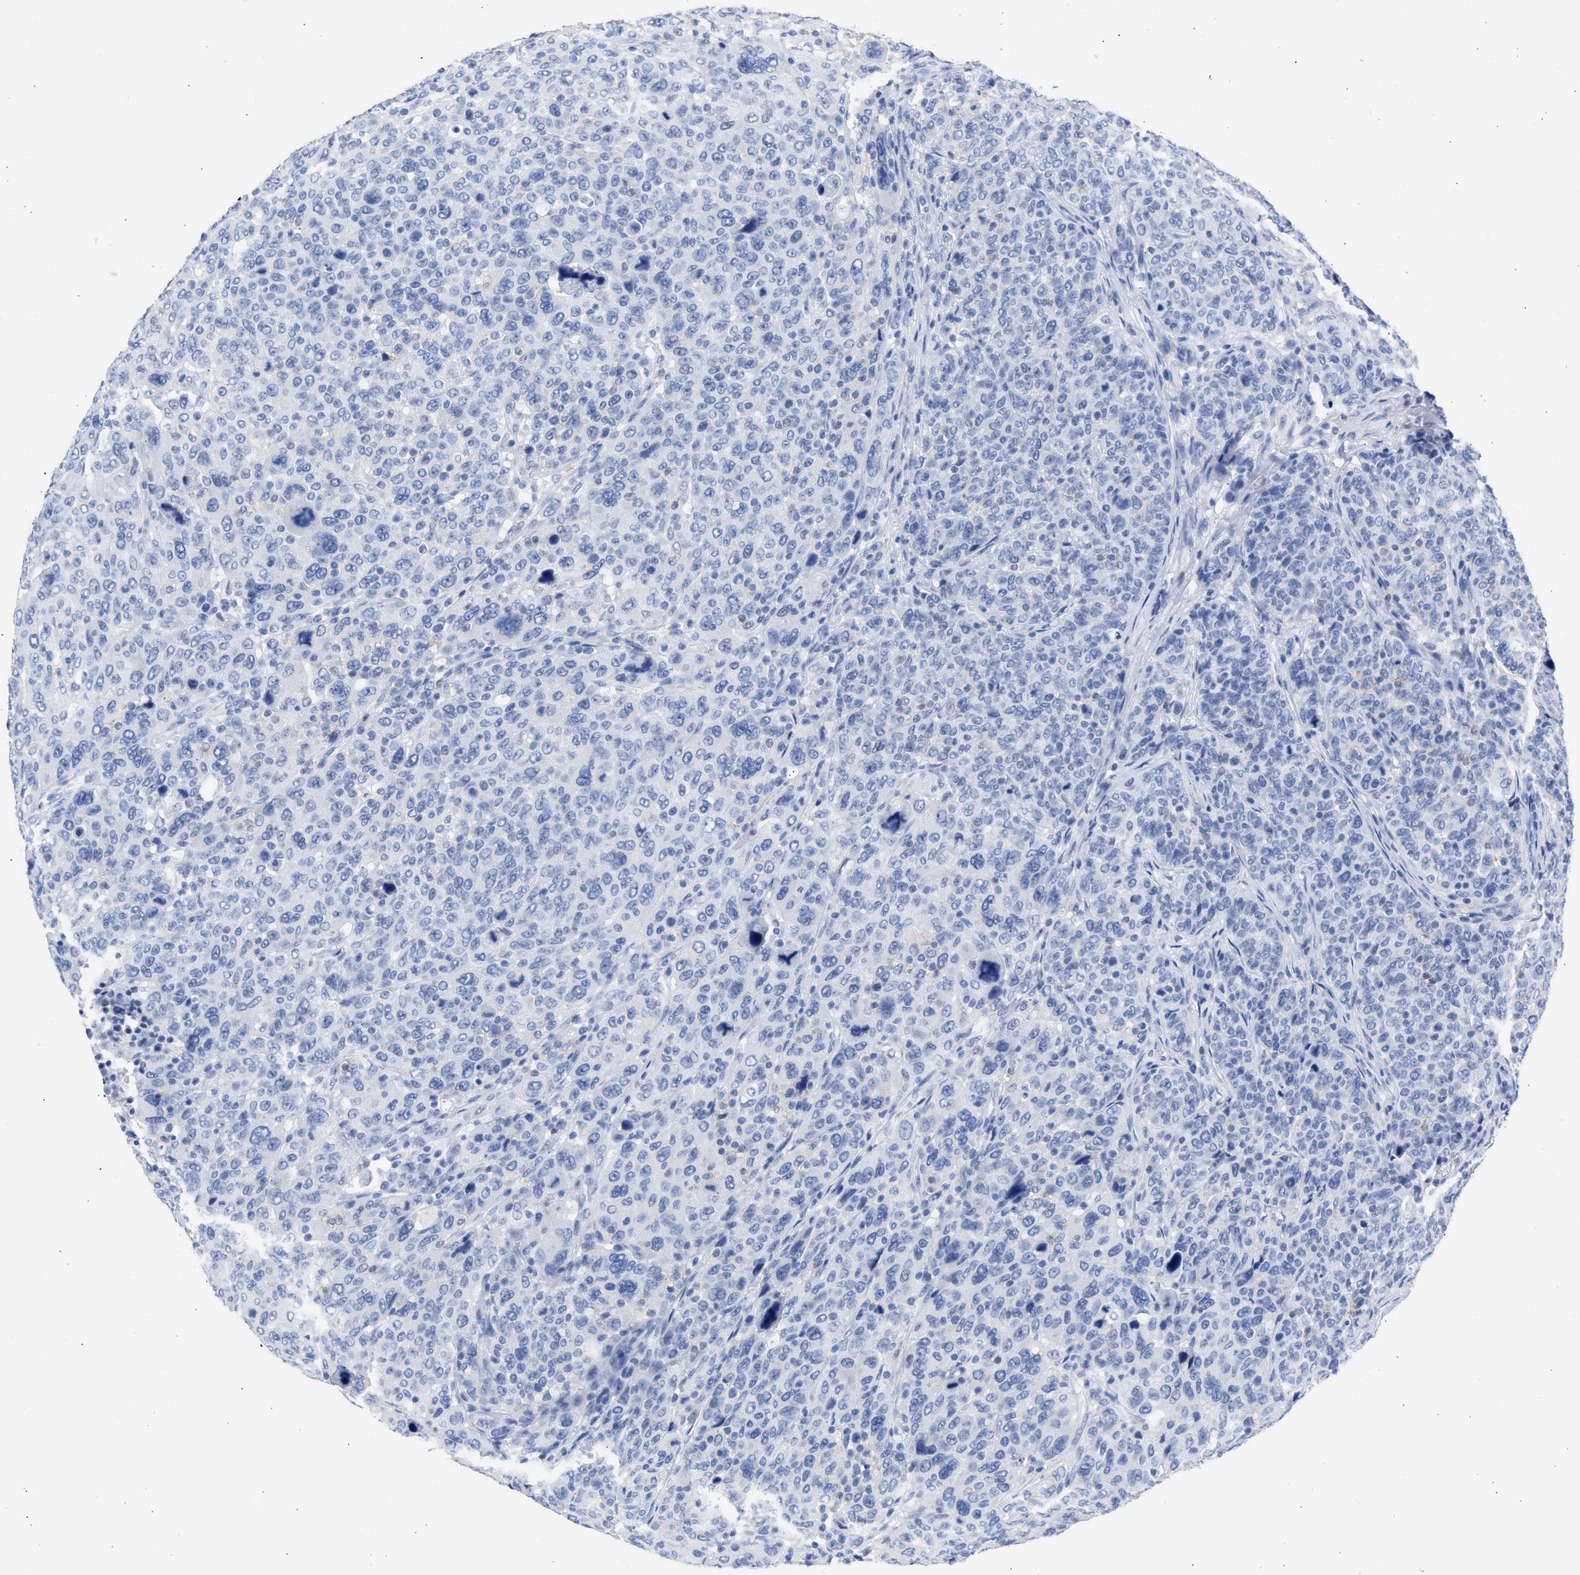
{"staining": {"intensity": "negative", "quantity": "none", "location": "none"}, "tissue": "breast cancer", "cell_type": "Tumor cells", "image_type": "cancer", "snomed": [{"axis": "morphology", "description": "Duct carcinoma"}, {"axis": "topography", "description": "Breast"}], "caption": "The image shows no significant expression in tumor cells of breast cancer.", "gene": "NCAM1", "patient": {"sex": "female", "age": 37}}